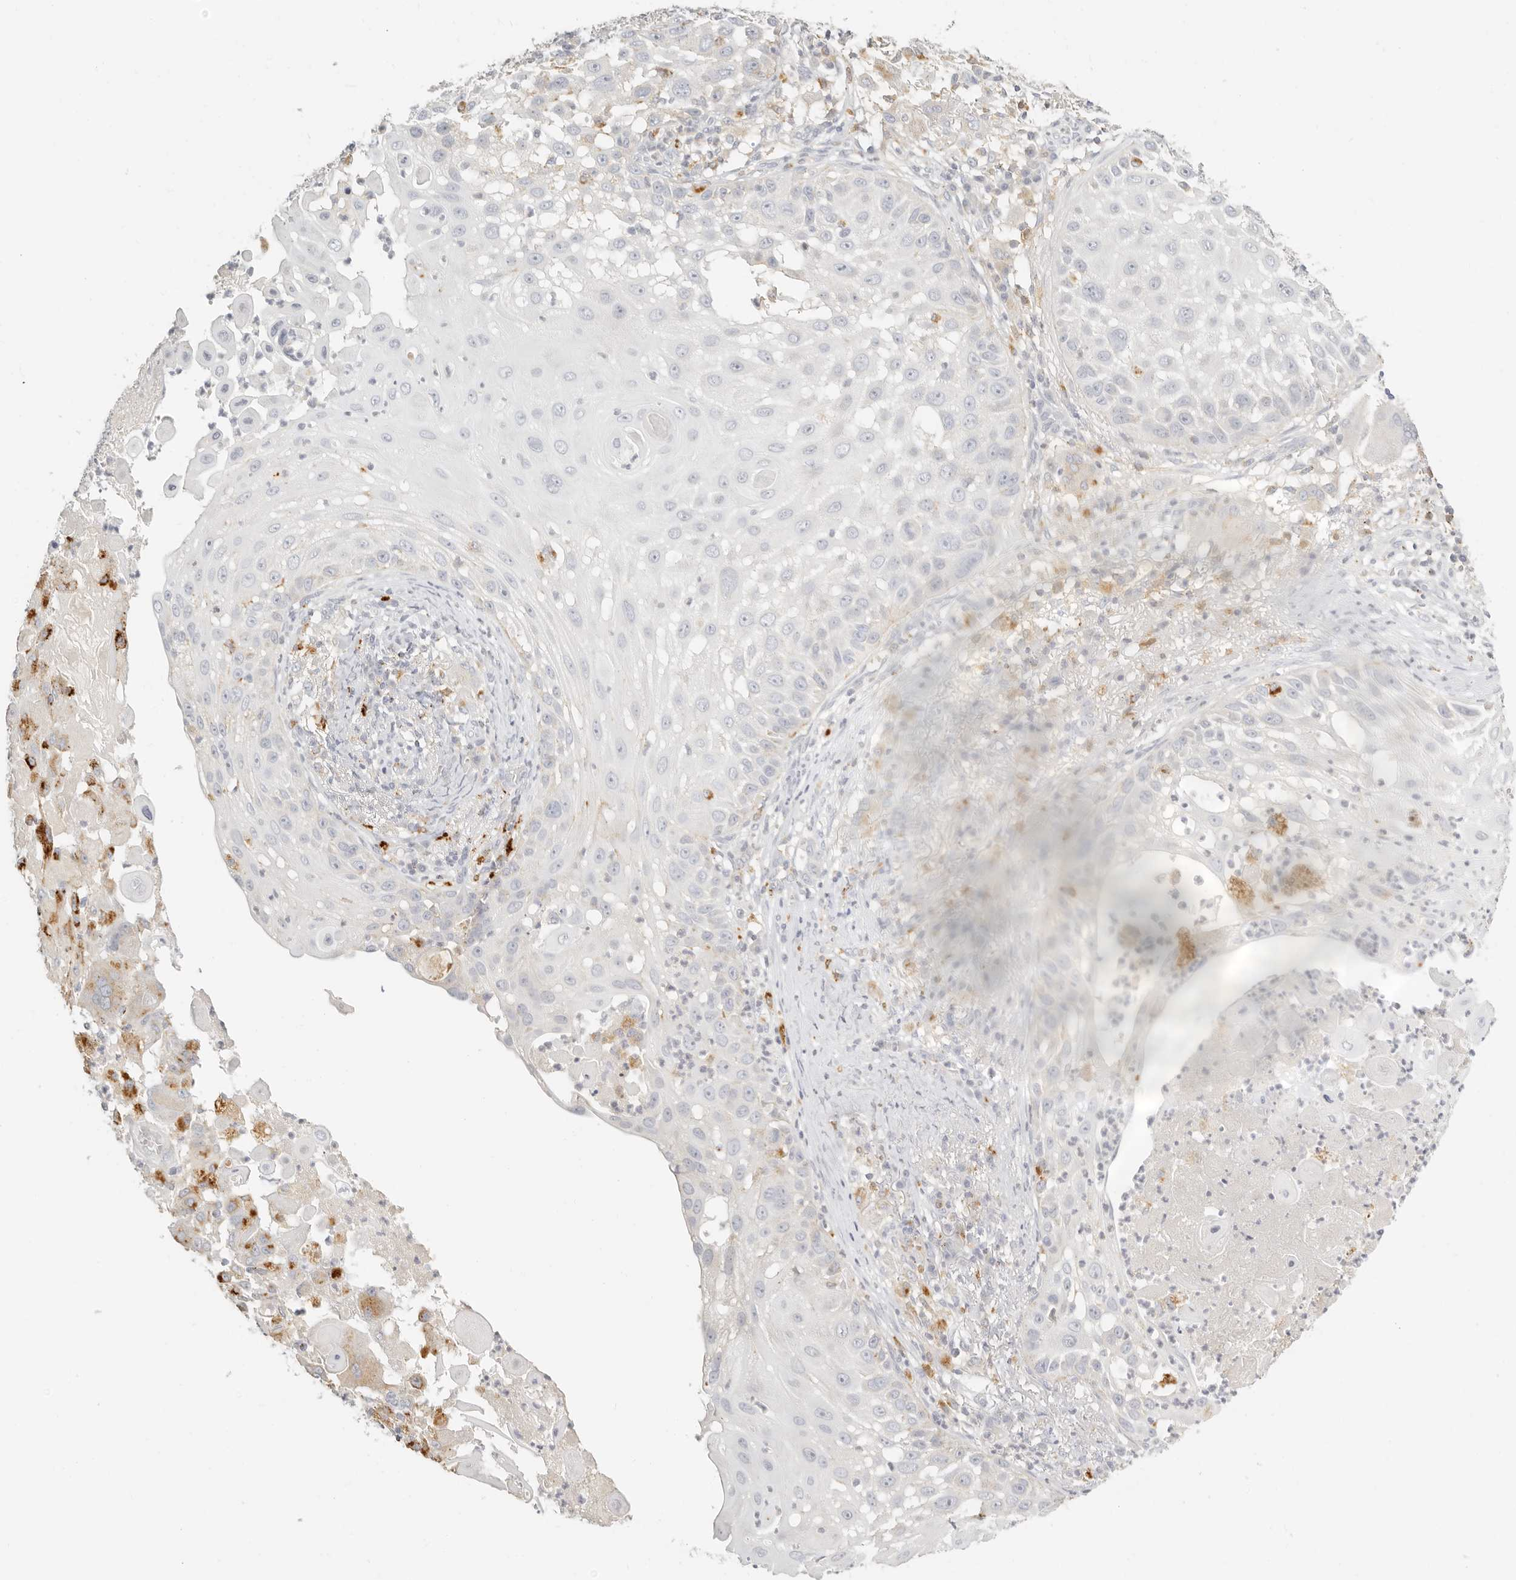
{"staining": {"intensity": "negative", "quantity": "none", "location": "none"}, "tissue": "skin cancer", "cell_type": "Tumor cells", "image_type": "cancer", "snomed": [{"axis": "morphology", "description": "Squamous cell carcinoma, NOS"}, {"axis": "topography", "description": "Skin"}], "caption": "A high-resolution image shows immunohistochemistry staining of squamous cell carcinoma (skin), which demonstrates no significant positivity in tumor cells.", "gene": "RNASET2", "patient": {"sex": "female", "age": 44}}